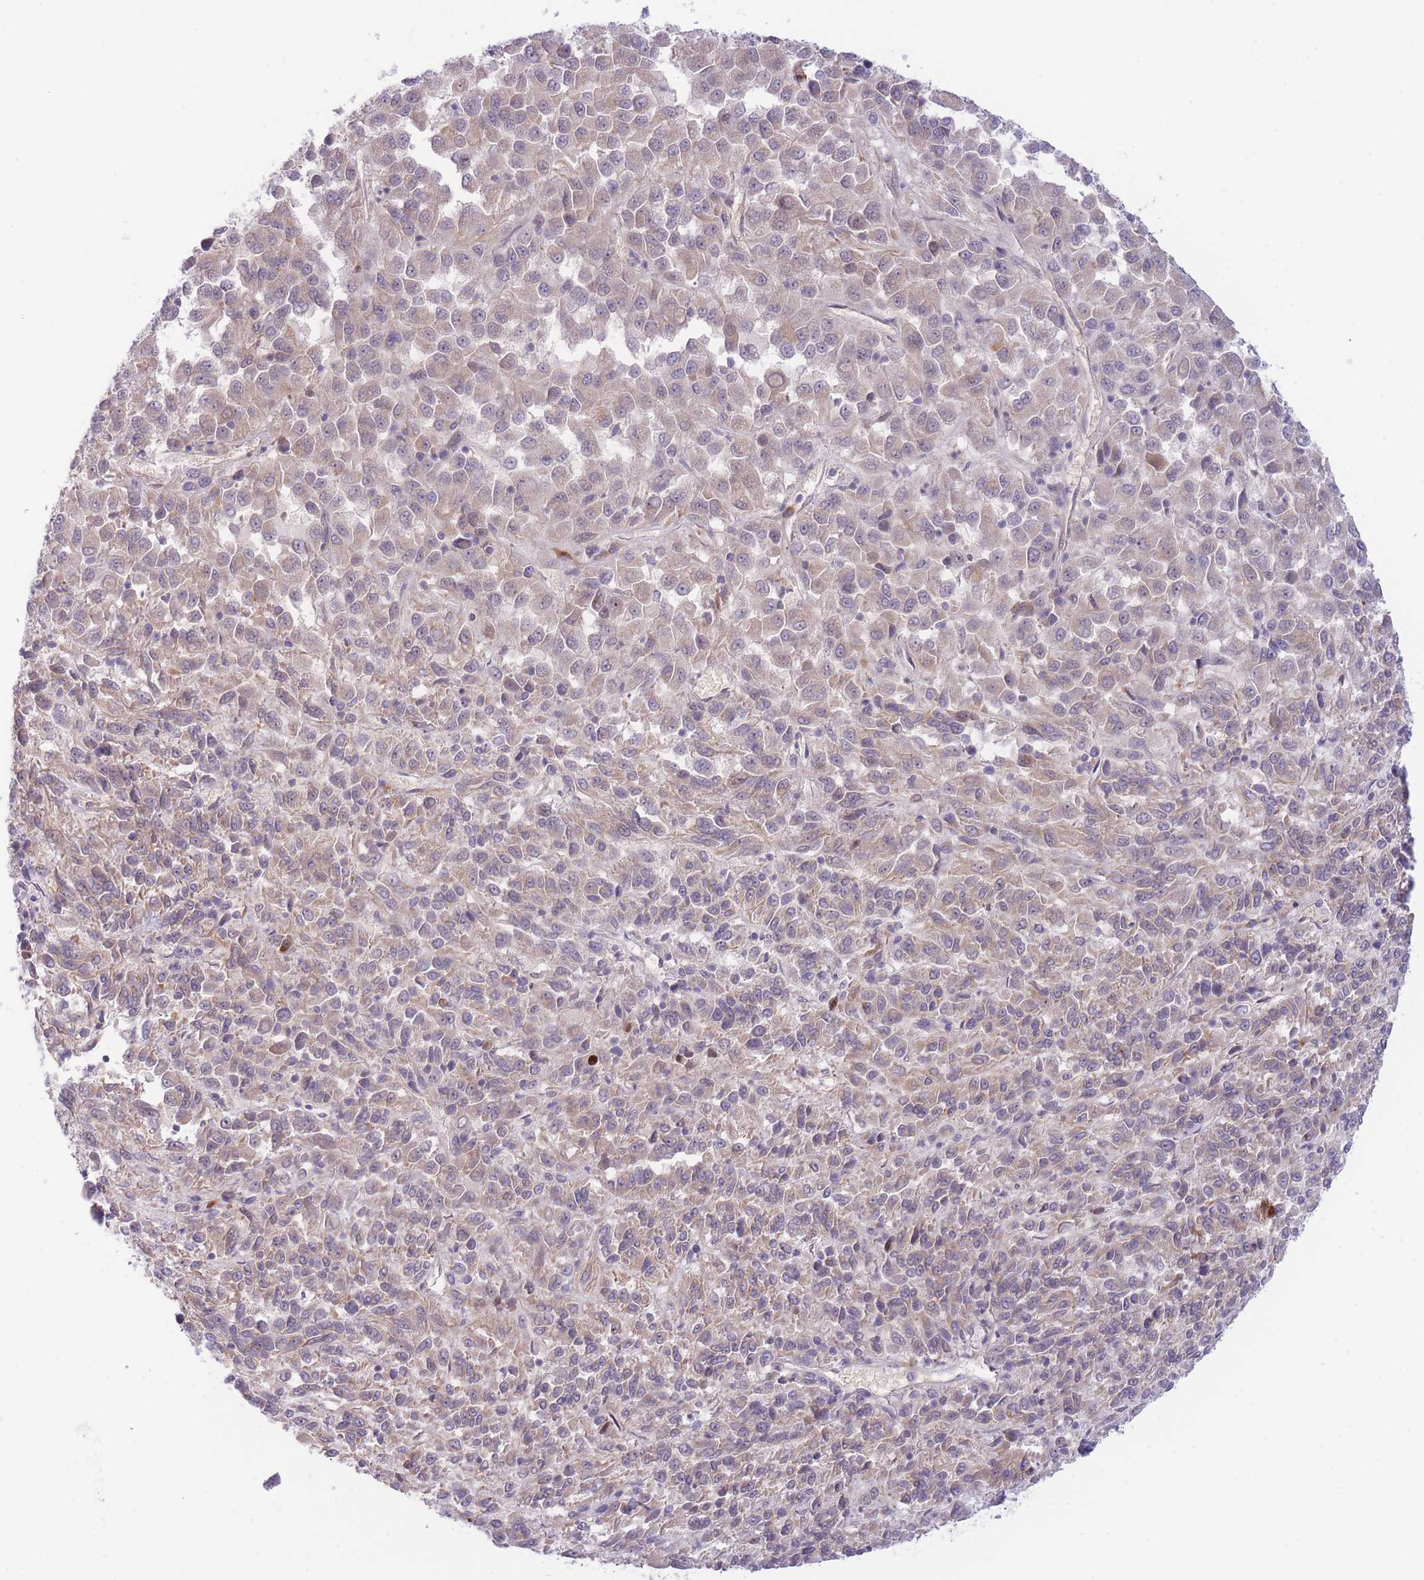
{"staining": {"intensity": "weak", "quantity": "25%-75%", "location": "cytoplasmic/membranous,nuclear"}, "tissue": "melanoma", "cell_type": "Tumor cells", "image_type": "cancer", "snomed": [{"axis": "morphology", "description": "Malignant melanoma, Metastatic site"}, {"axis": "topography", "description": "Lung"}], "caption": "Melanoma was stained to show a protein in brown. There is low levels of weak cytoplasmic/membranous and nuclear expression in about 25%-75% of tumor cells. (DAB = brown stain, brightfield microscopy at high magnification).", "gene": "CDC25B", "patient": {"sex": "male", "age": 64}}